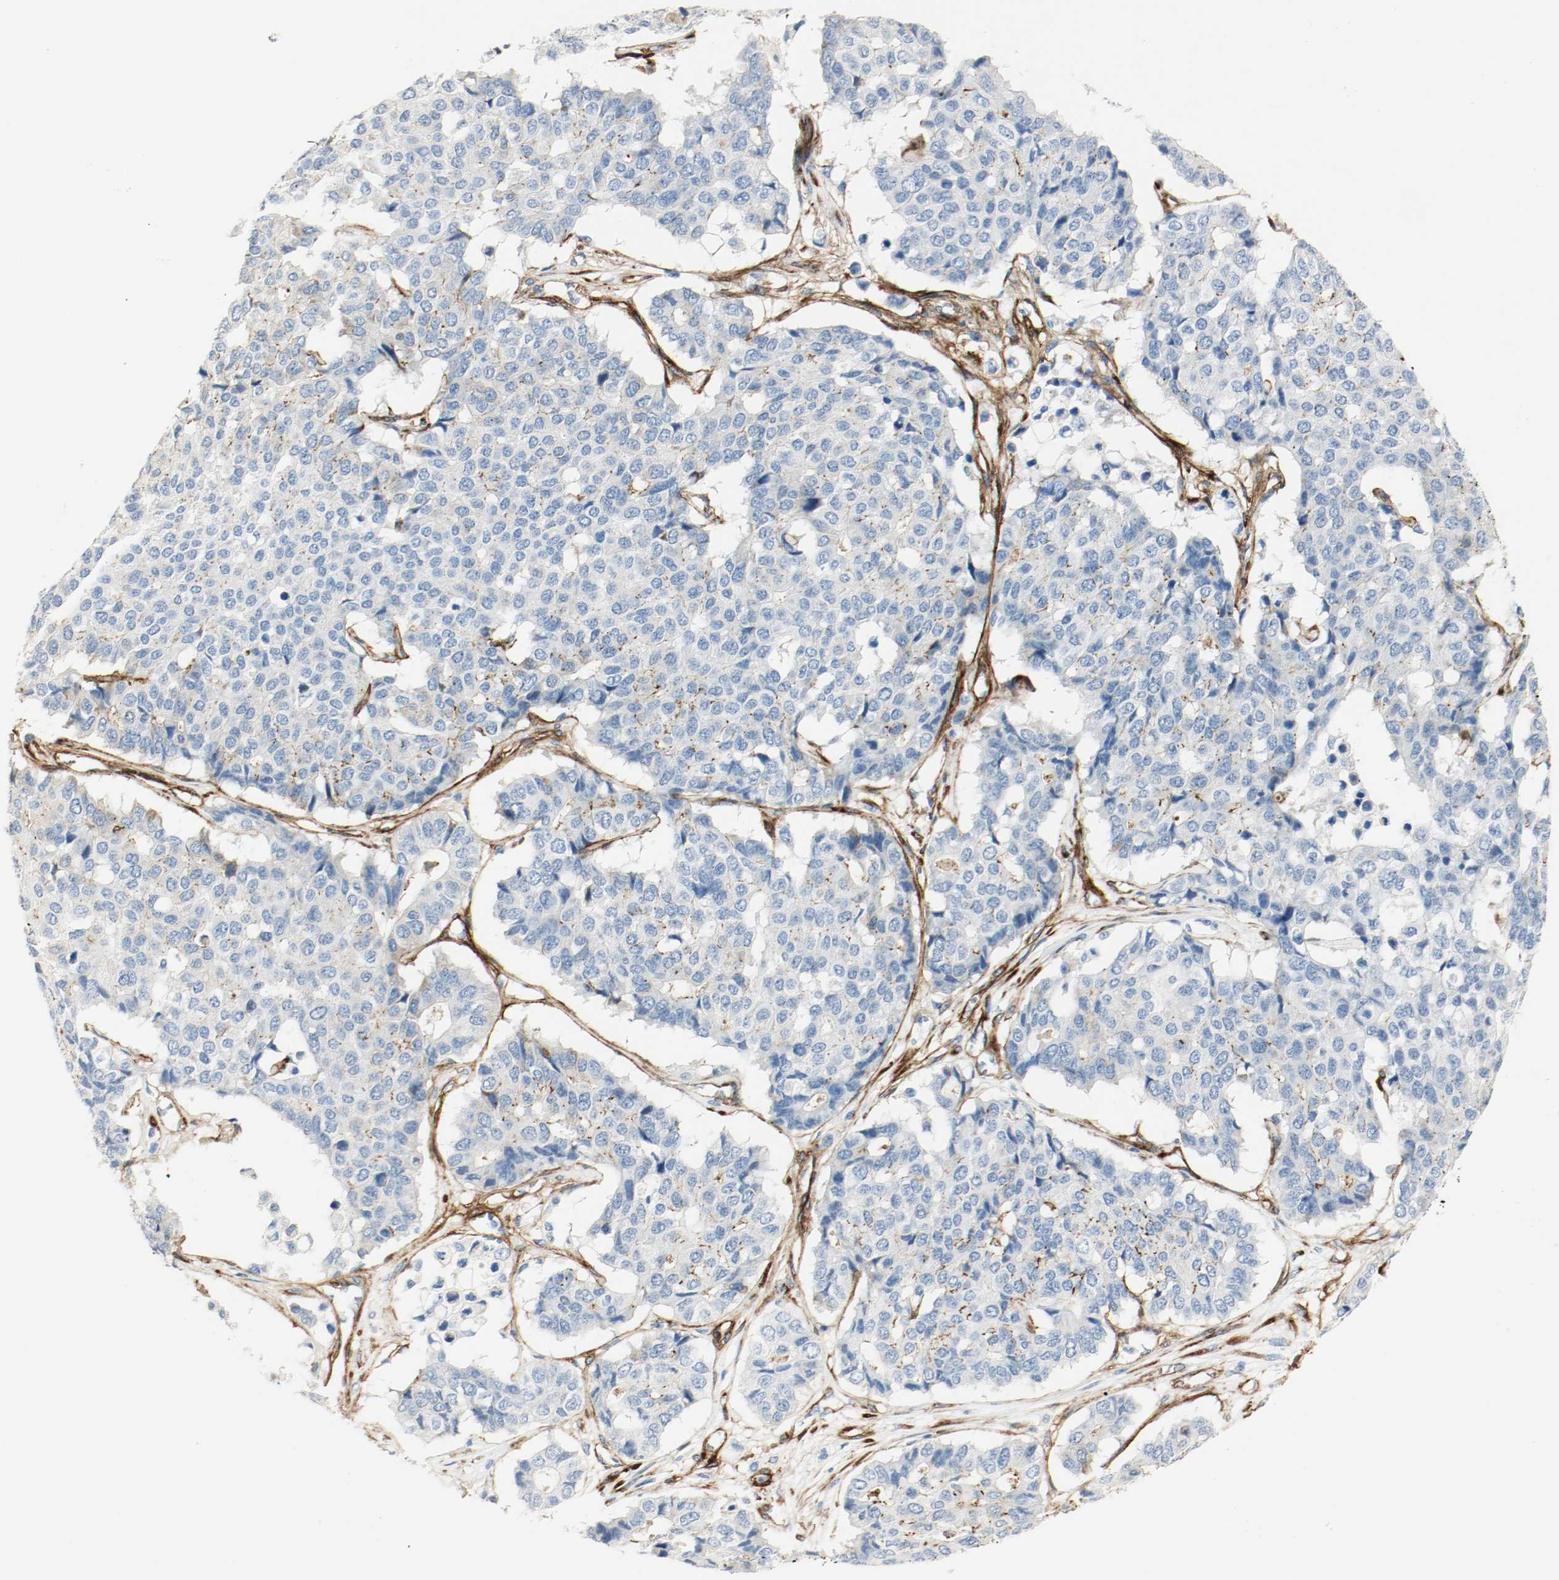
{"staining": {"intensity": "weak", "quantity": "25%-75%", "location": "cytoplasmic/membranous"}, "tissue": "pancreatic cancer", "cell_type": "Tumor cells", "image_type": "cancer", "snomed": [{"axis": "morphology", "description": "Adenocarcinoma, NOS"}, {"axis": "topography", "description": "Pancreas"}], "caption": "Pancreatic adenocarcinoma tissue shows weak cytoplasmic/membranous positivity in about 25%-75% of tumor cells, visualized by immunohistochemistry. (Stains: DAB (3,3'-diaminobenzidine) in brown, nuclei in blue, Microscopy: brightfield microscopy at high magnification).", "gene": "LAMB1", "patient": {"sex": "male", "age": 50}}